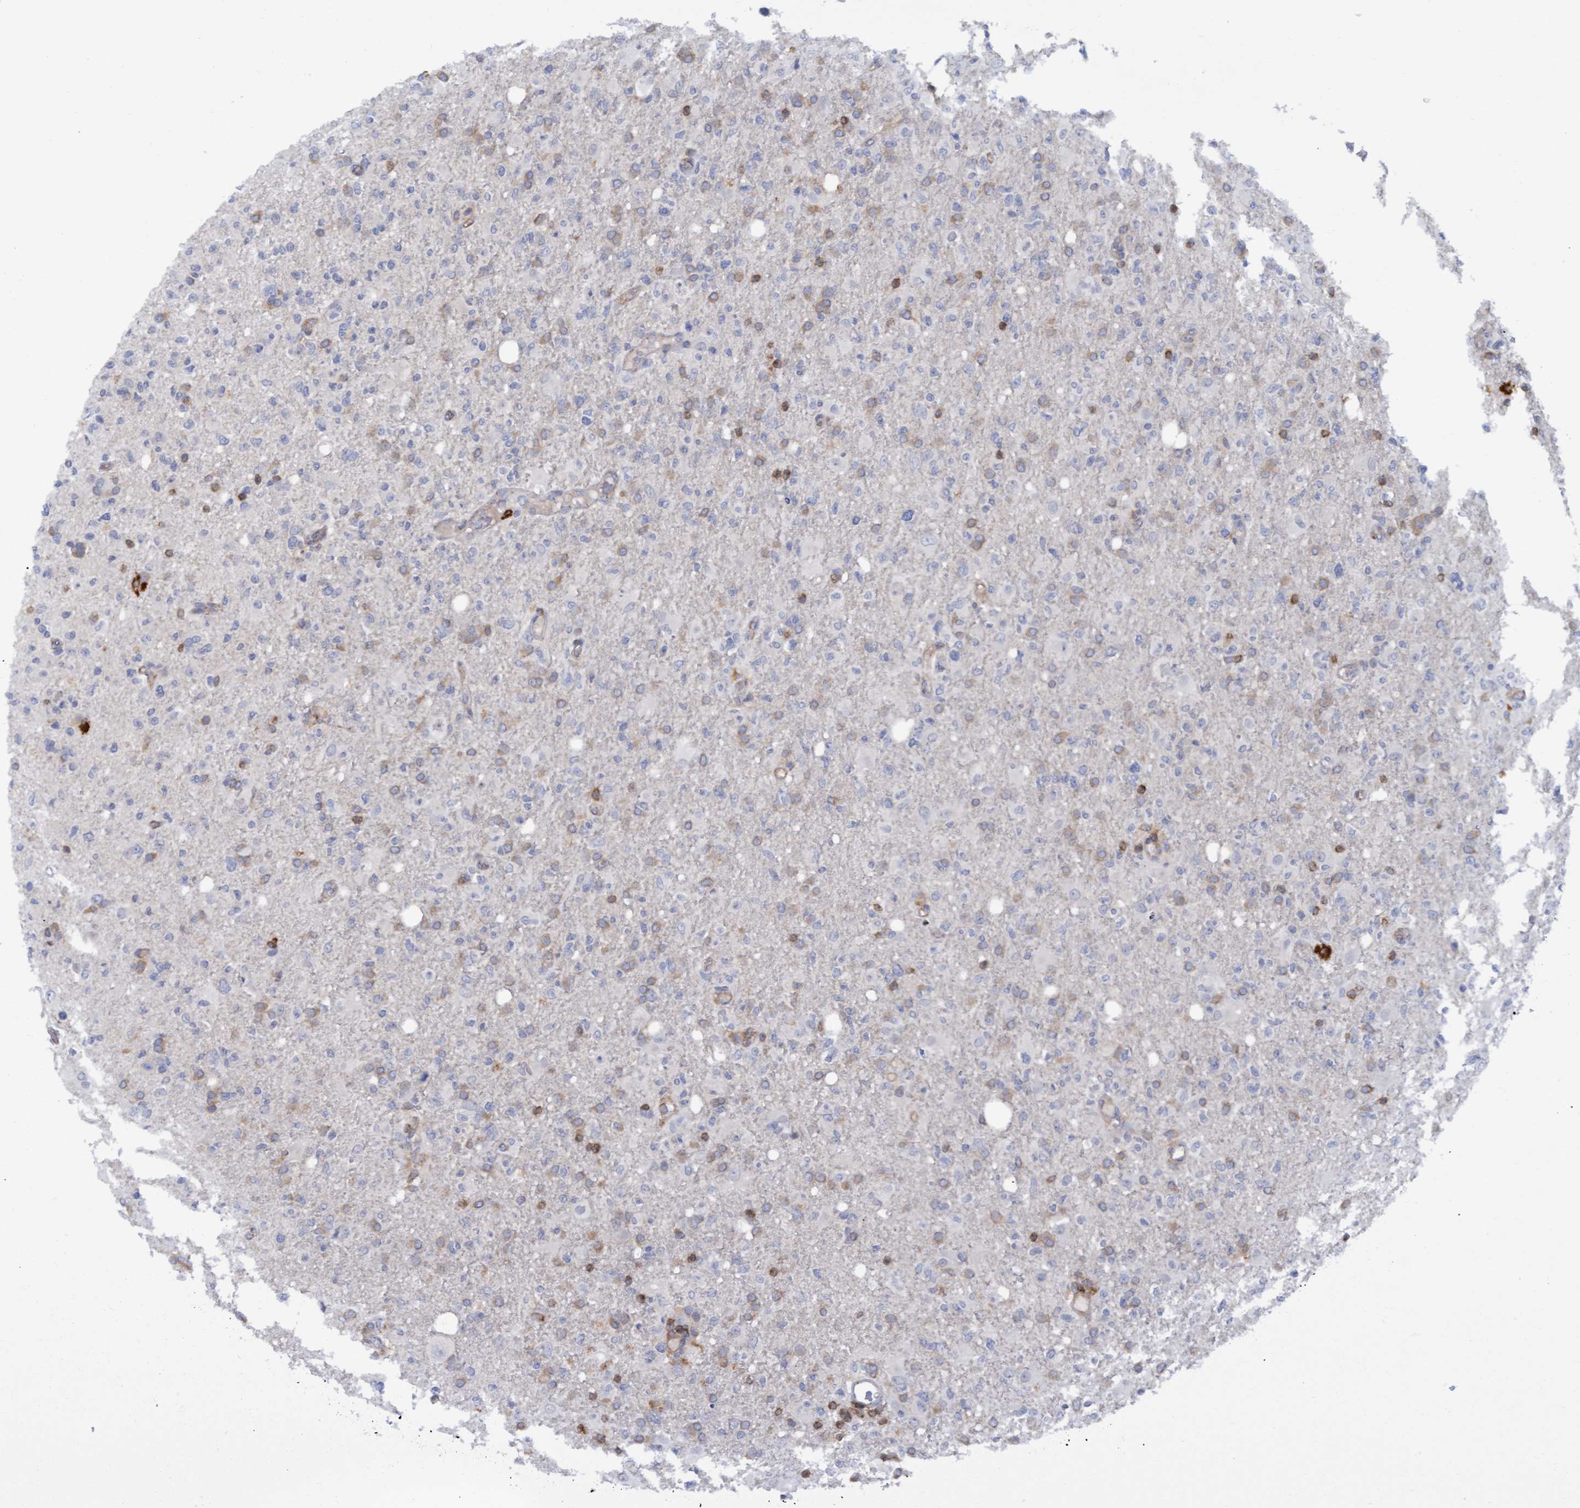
{"staining": {"intensity": "weak", "quantity": "<25%", "location": "cytoplasmic/membranous"}, "tissue": "glioma", "cell_type": "Tumor cells", "image_type": "cancer", "snomed": [{"axis": "morphology", "description": "Glioma, malignant, High grade"}, {"axis": "topography", "description": "Brain"}], "caption": "Immunohistochemical staining of glioma reveals no significant positivity in tumor cells. Brightfield microscopy of IHC stained with DAB (brown) and hematoxylin (blue), captured at high magnification.", "gene": "FNBP1", "patient": {"sex": "female", "age": 57}}